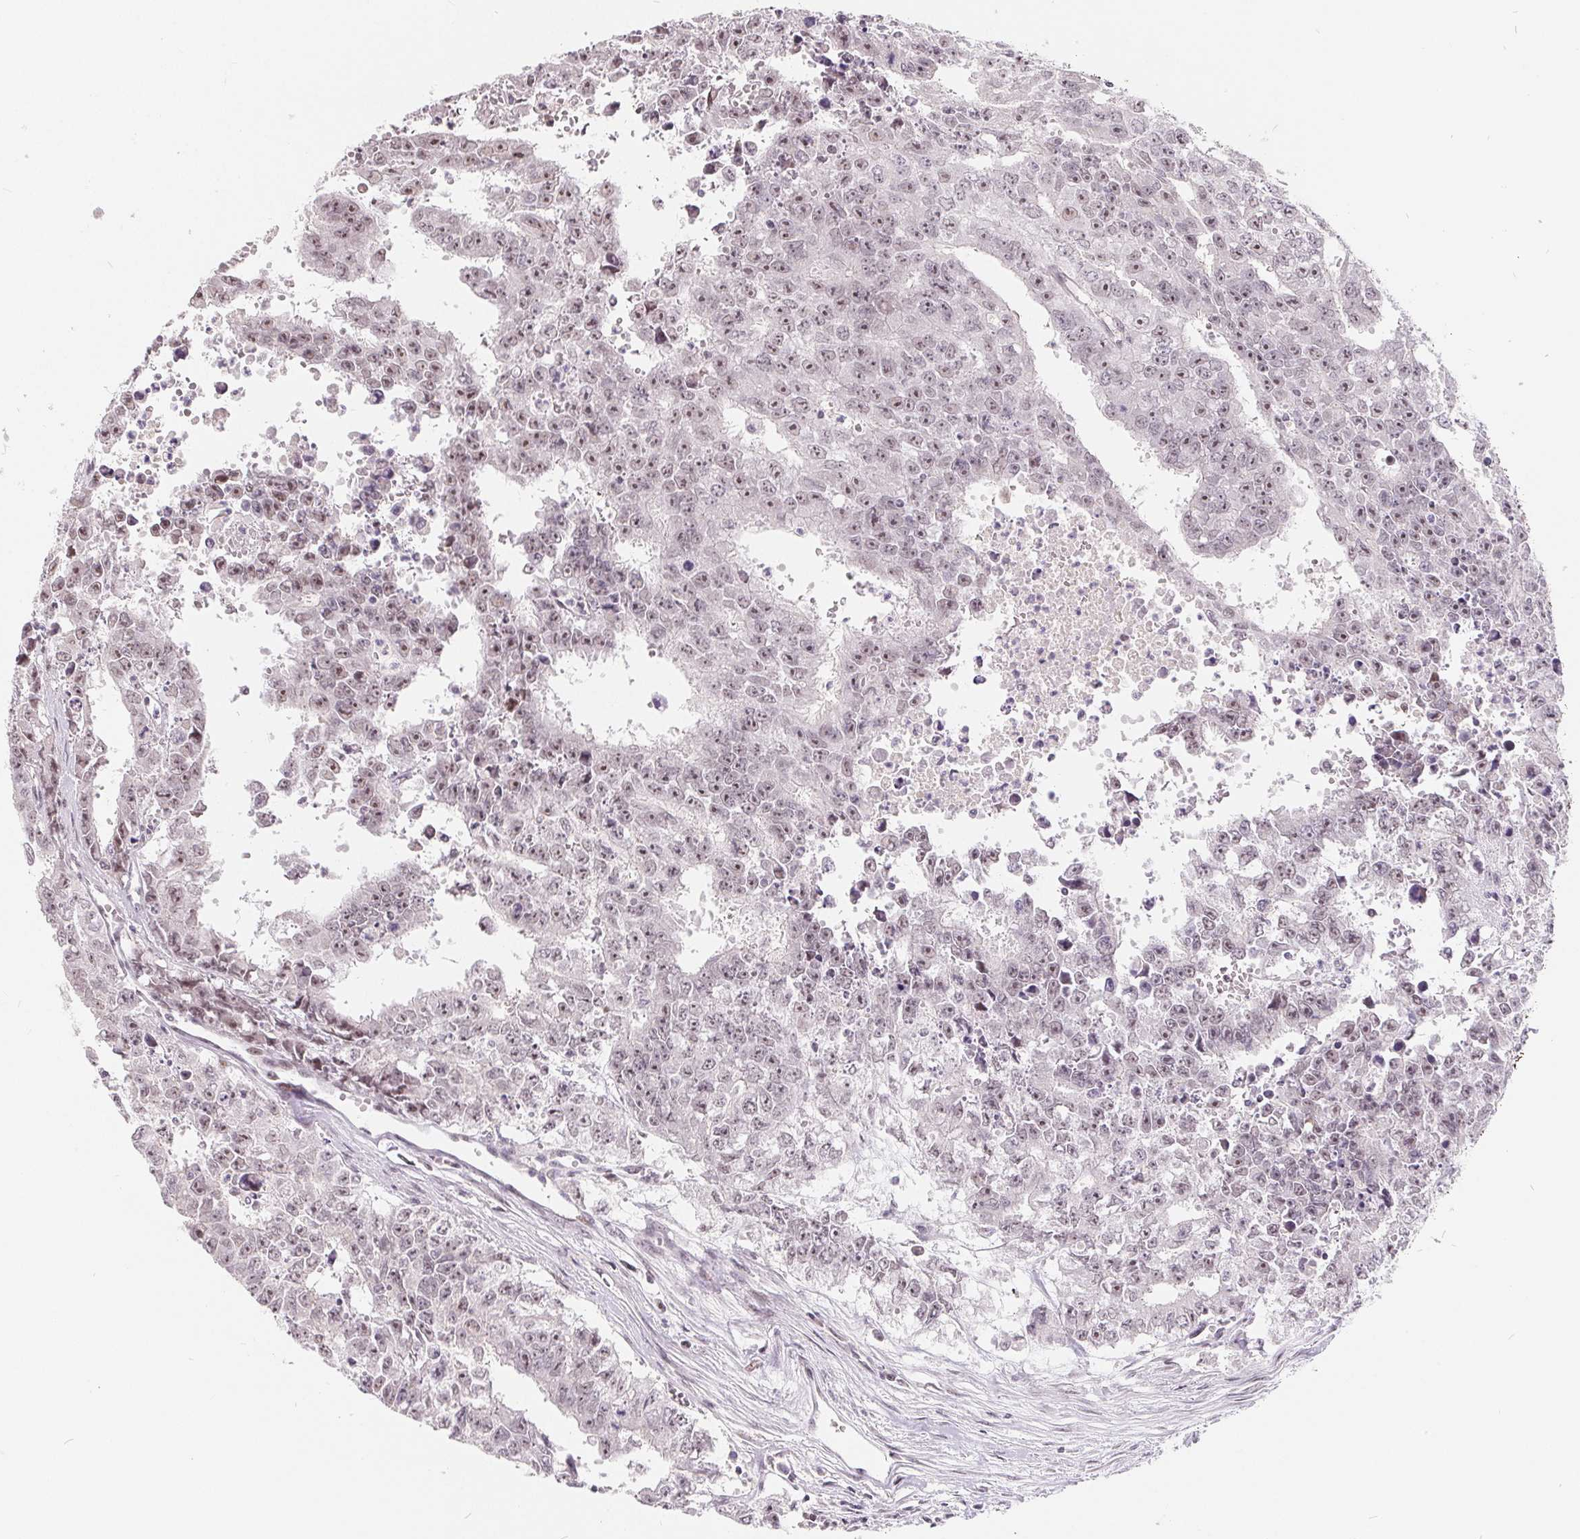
{"staining": {"intensity": "moderate", "quantity": "25%-75%", "location": "nuclear"}, "tissue": "testis cancer", "cell_type": "Tumor cells", "image_type": "cancer", "snomed": [{"axis": "morphology", "description": "Carcinoma, Embryonal, NOS"}, {"axis": "morphology", "description": "Teratoma, malignant, NOS"}, {"axis": "topography", "description": "Testis"}], "caption": "The image displays a brown stain indicating the presence of a protein in the nuclear of tumor cells in testis cancer (embryonal carcinoma).", "gene": "NRG2", "patient": {"sex": "male", "age": 24}}